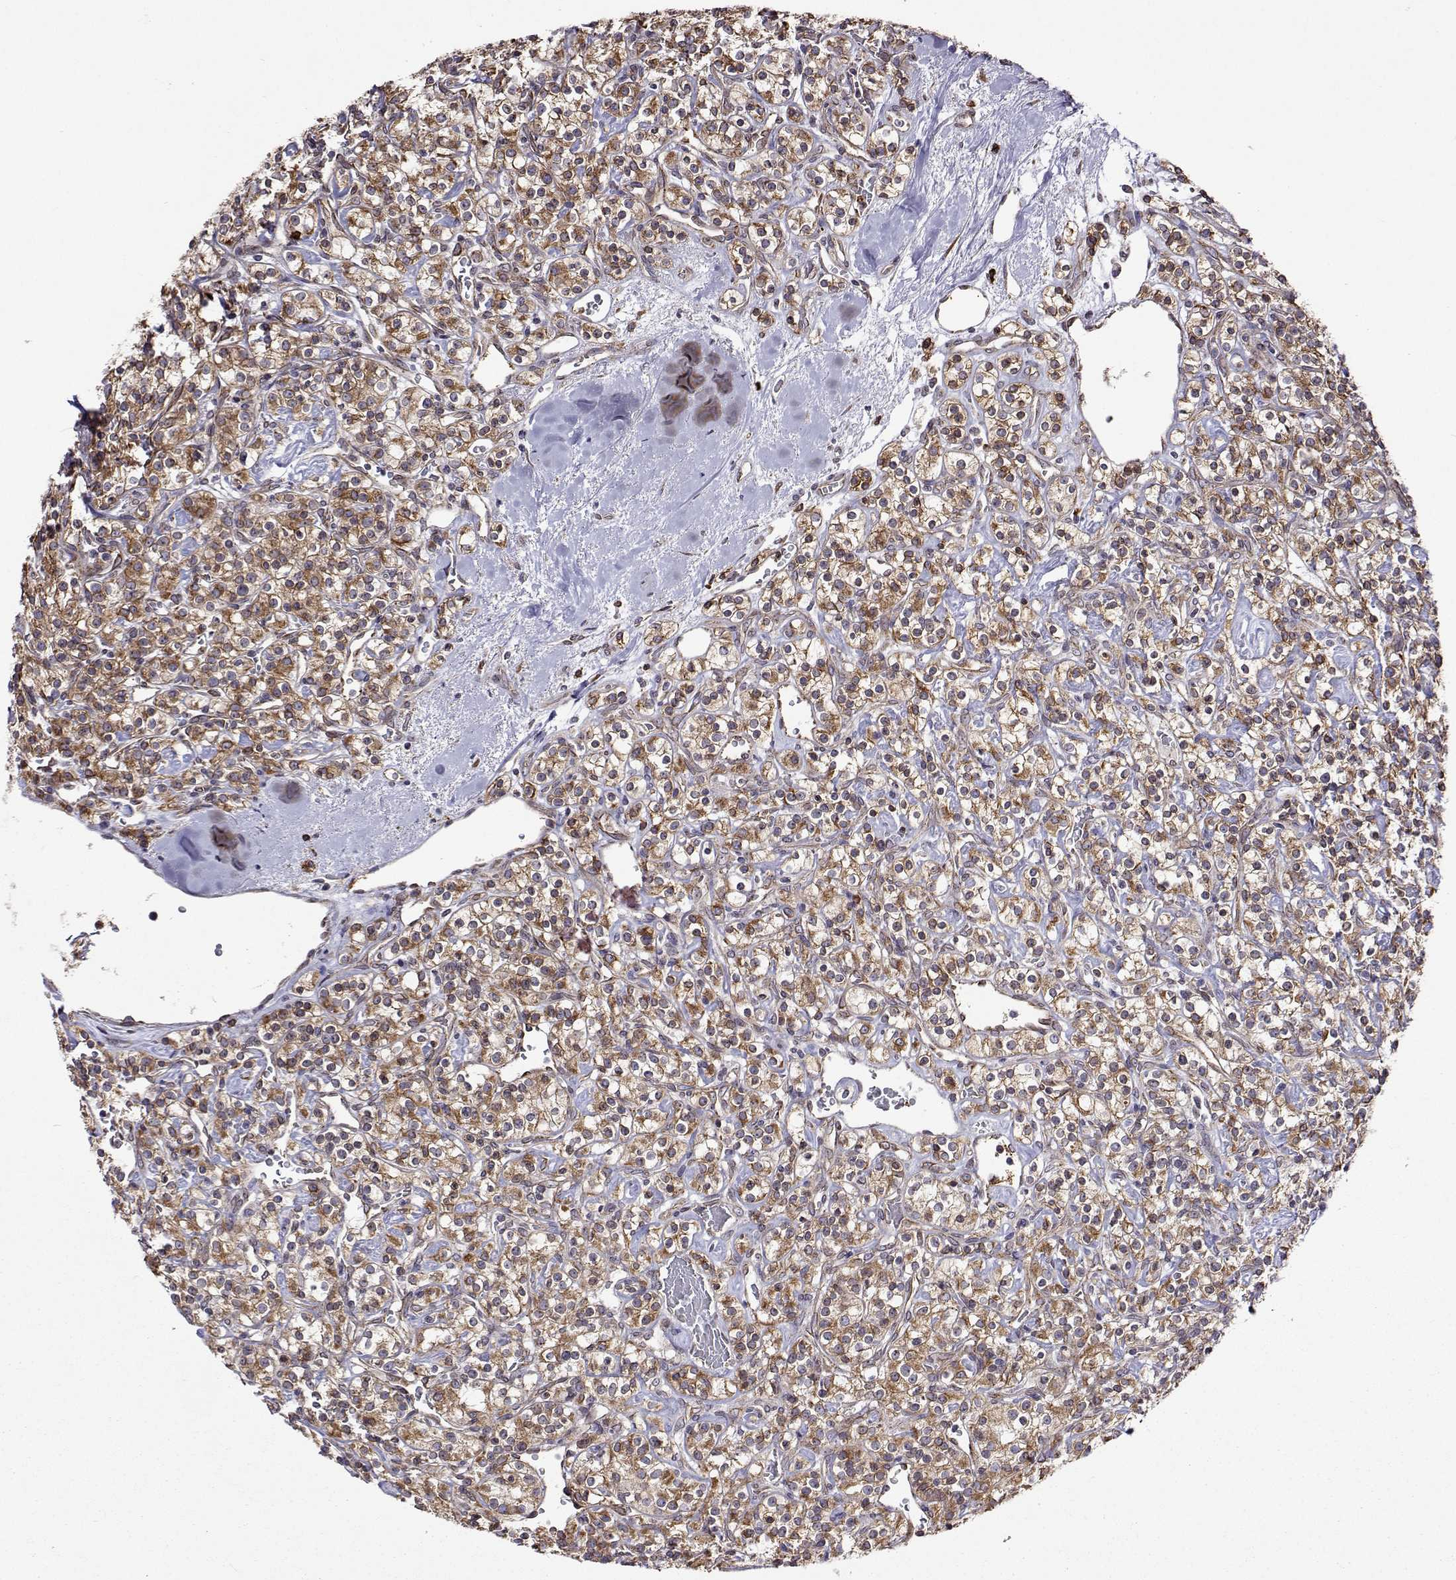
{"staining": {"intensity": "moderate", "quantity": ">75%", "location": "cytoplasmic/membranous"}, "tissue": "renal cancer", "cell_type": "Tumor cells", "image_type": "cancer", "snomed": [{"axis": "morphology", "description": "Adenocarcinoma, NOS"}, {"axis": "topography", "description": "Kidney"}], "caption": "Immunohistochemistry (IHC) (DAB) staining of adenocarcinoma (renal) exhibits moderate cytoplasmic/membranous protein positivity in about >75% of tumor cells. The staining was performed using DAB (3,3'-diaminobenzidine) to visualize the protein expression in brown, while the nuclei were stained in blue with hematoxylin (Magnification: 20x).", "gene": "PGRMC2", "patient": {"sex": "male", "age": 77}}